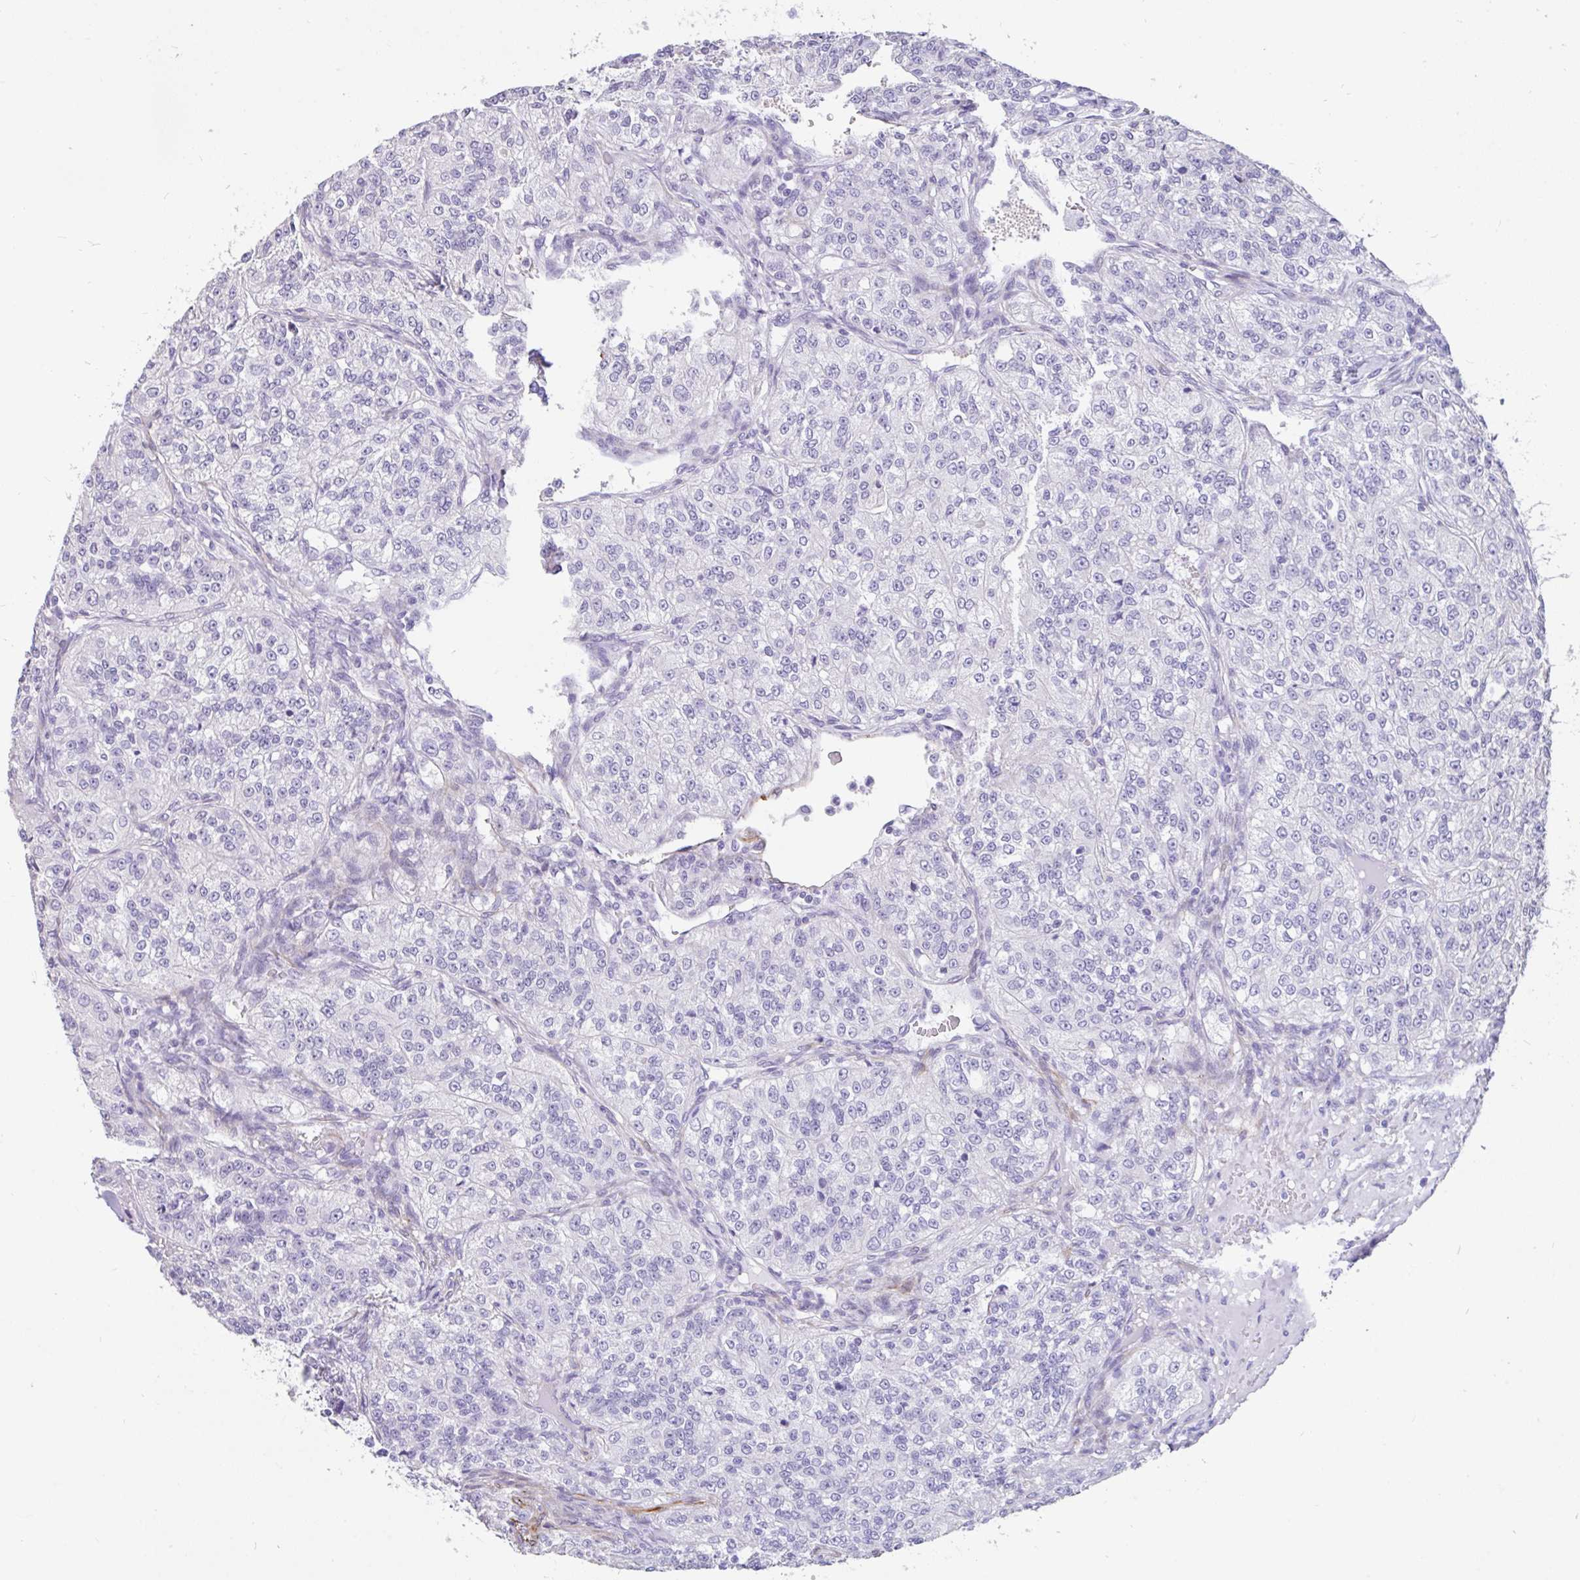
{"staining": {"intensity": "negative", "quantity": "none", "location": "none"}, "tissue": "renal cancer", "cell_type": "Tumor cells", "image_type": "cancer", "snomed": [{"axis": "morphology", "description": "Adenocarcinoma, NOS"}, {"axis": "topography", "description": "Kidney"}], "caption": "The immunohistochemistry (IHC) photomicrograph has no significant staining in tumor cells of renal adenocarcinoma tissue.", "gene": "EML5", "patient": {"sex": "female", "age": 63}}